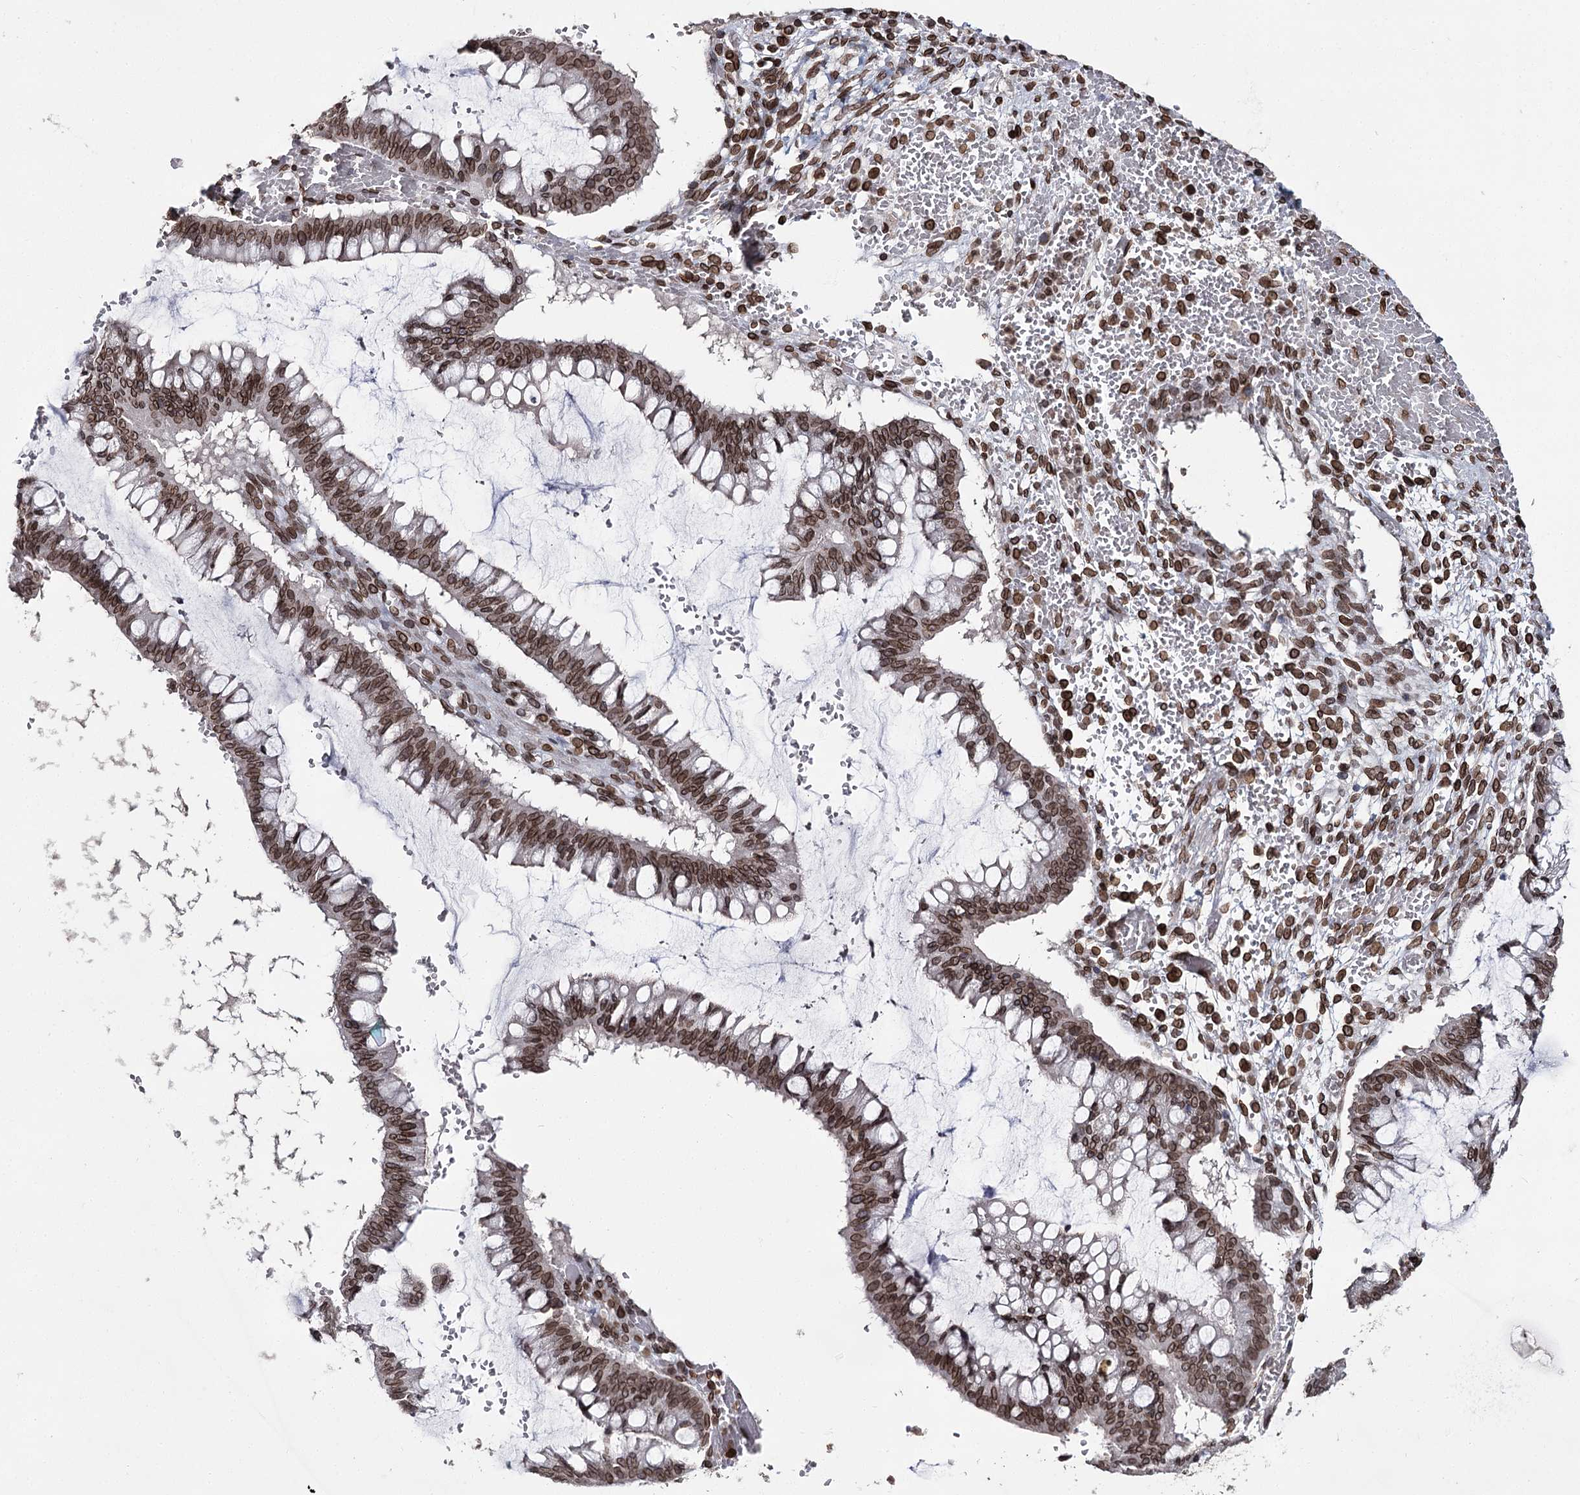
{"staining": {"intensity": "moderate", "quantity": ">75%", "location": "cytoplasmic/membranous,nuclear"}, "tissue": "ovarian cancer", "cell_type": "Tumor cells", "image_type": "cancer", "snomed": [{"axis": "morphology", "description": "Cystadenocarcinoma, mucinous, NOS"}, {"axis": "topography", "description": "Ovary"}], "caption": "There is medium levels of moderate cytoplasmic/membranous and nuclear expression in tumor cells of ovarian cancer (mucinous cystadenocarcinoma), as demonstrated by immunohistochemical staining (brown color).", "gene": "KIAA0930", "patient": {"sex": "female", "age": 73}}